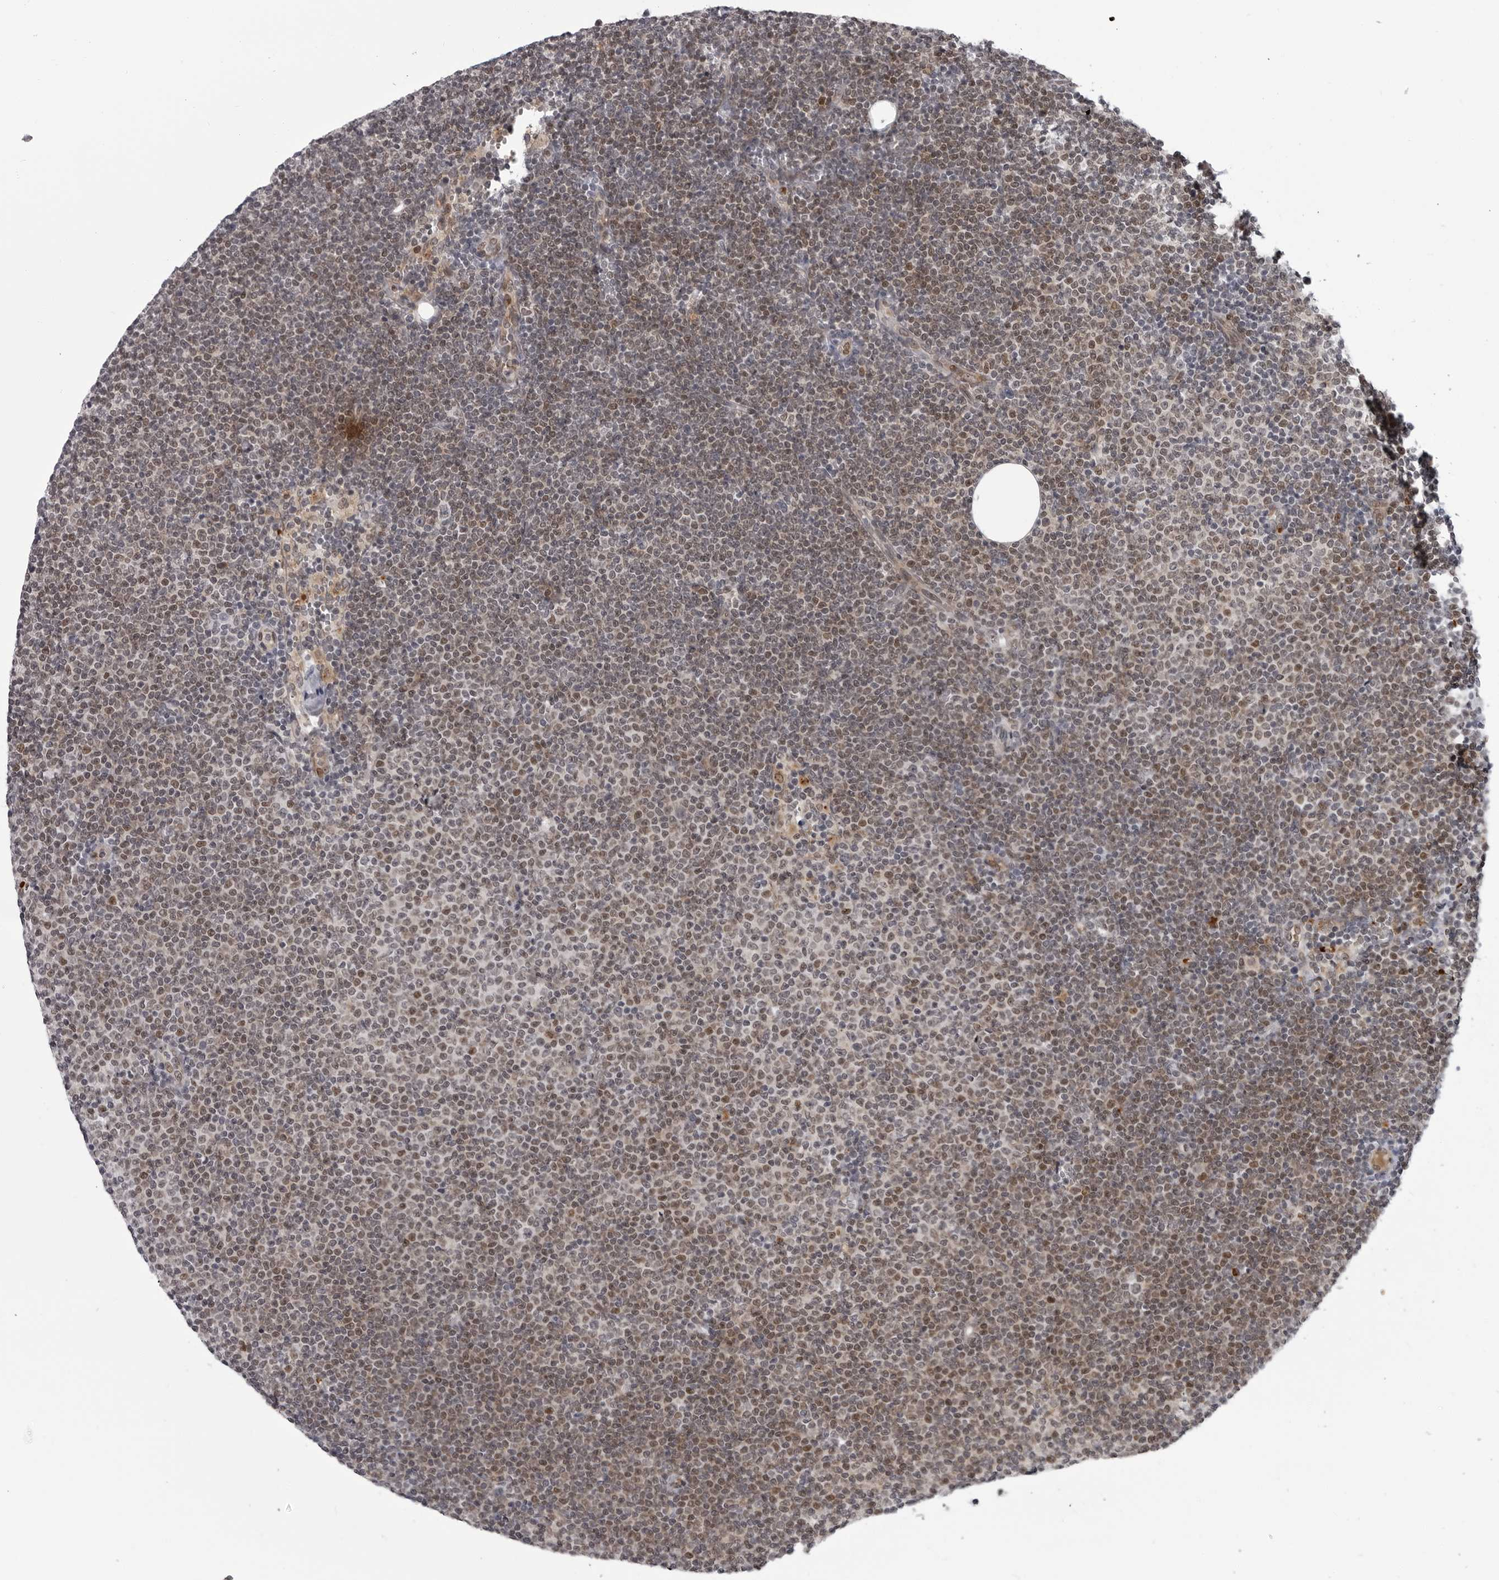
{"staining": {"intensity": "weak", "quantity": "25%-75%", "location": "cytoplasmic/membranous"}, "tissue": "lymphoma", "cell_type": "Tumor cells", "image_type": "cancer", "snomed": [{"axis": "morphology", "description": "Malignant lymphoma, non-Hodgkin's type, Low grade"}, {"axis": "topography", "description": "Lymph node"}], "caption": "Lymphoma tissue reveals weak cytoplasmic/membranous staining in approximately 25%-75% of tumor cells (brown staining indicates protein expression, while blue staining denotes nuclei).", "gene": "THOP1", "patient": {"sex": "female", "age": 53}}